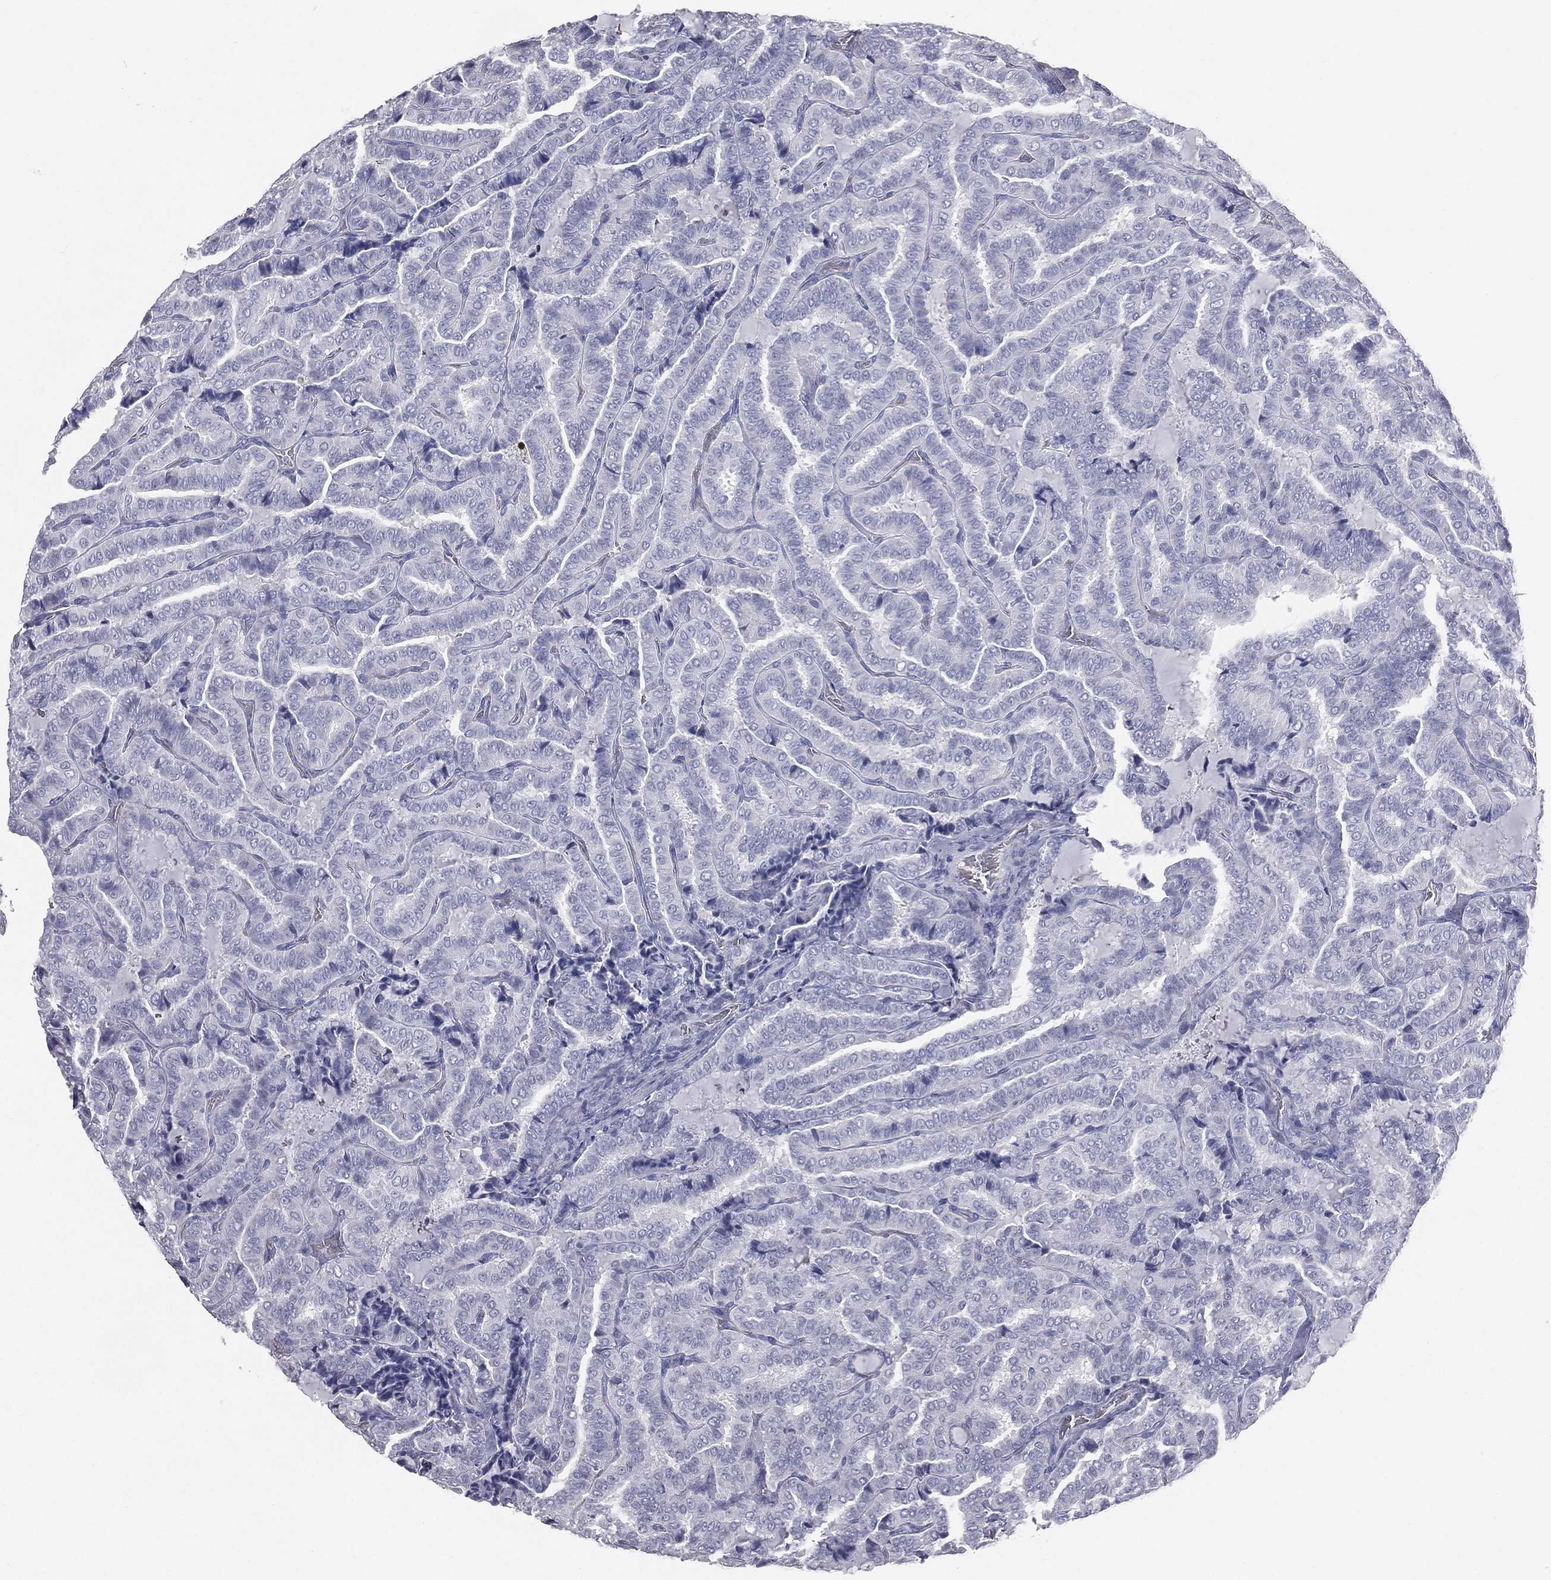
{"staining": {"intensity": "negative", "quantity": "none", "location": "none"}, "tissue": "thyroid cancer", "cell_type": "Tumor cells", "image_type": "cancer", "snomed": [{"axis": "morphology", "description": "Papillary adenocarcinoma, NOS"}, {"axis": "topography", "description": "Thyroid gland"}], "caption": "This is an immunohistochemistry (IHC) histopathology image of human thyroid cancer (papillary adenocarcinoma). There is no staining in tumor cells.", "gene": "ESX1", "patient": {"sex": "female", "age": 39}}